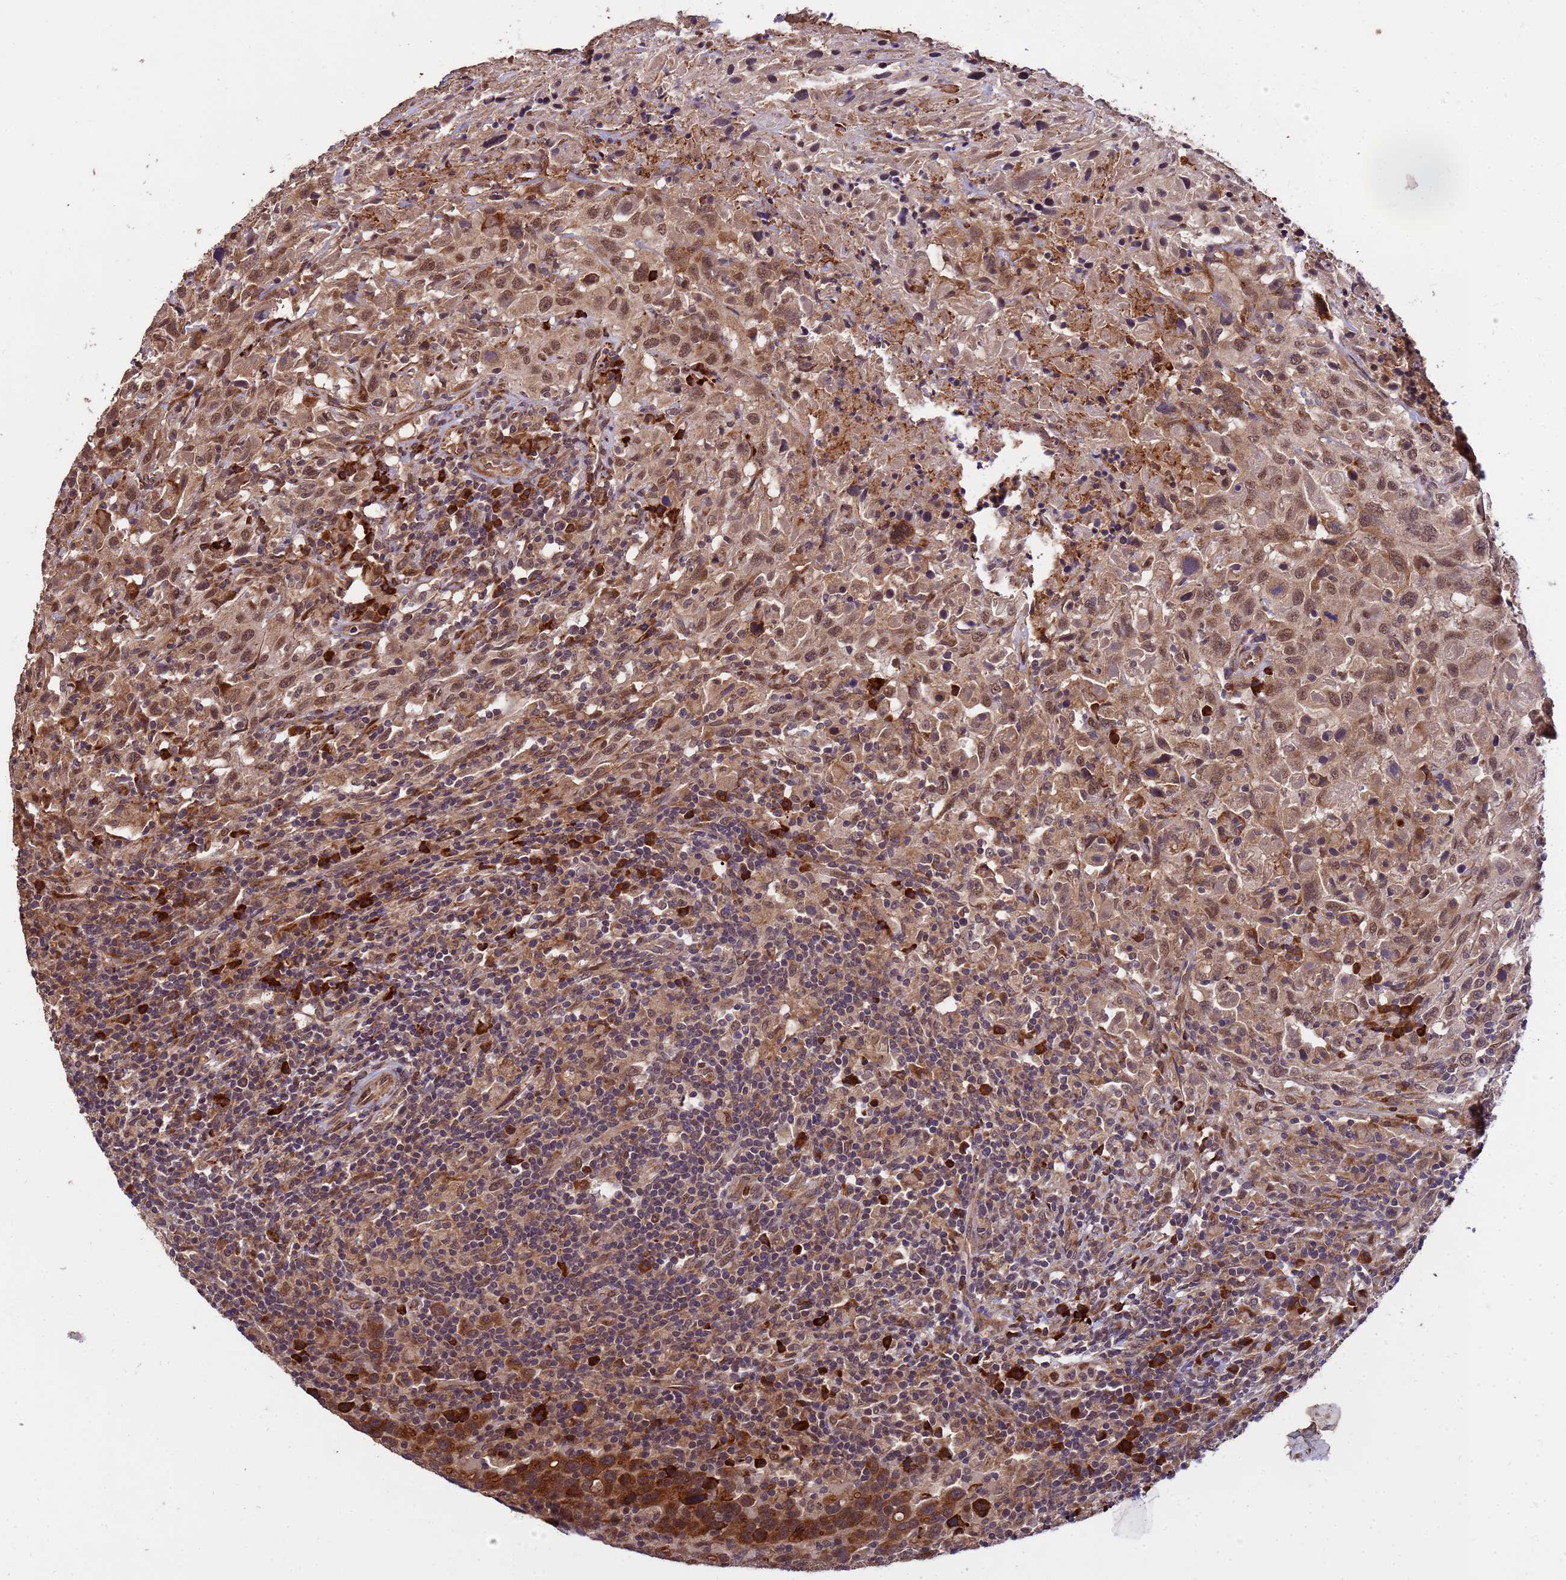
{"staining": {"intensity": "moderate", "quantity": ">75%", "location": "cytoplasmic/membranous,nuclear"}, "tissue": "urothelial cancer", "cell_type": "Tumor cells", "image_type": "cancer", "snomed": [{"axis": "morphology", "description": "Urothelial carcinoma, High grade"}, {"axis": "topography", "description": "Urinary bladder"}], "caption": "The photomicrograph shows immunohistochemical staining of urothelial carcinoma (high-grade). There is moderate cytoplasmic/membranous and nuclear staining is seen in about >75% of tumor cells. (Brightfield microscopy of DAB IHC at high magnification).", "gene": "ZNF619", "patient": {"sex": "male", "age": 61}}